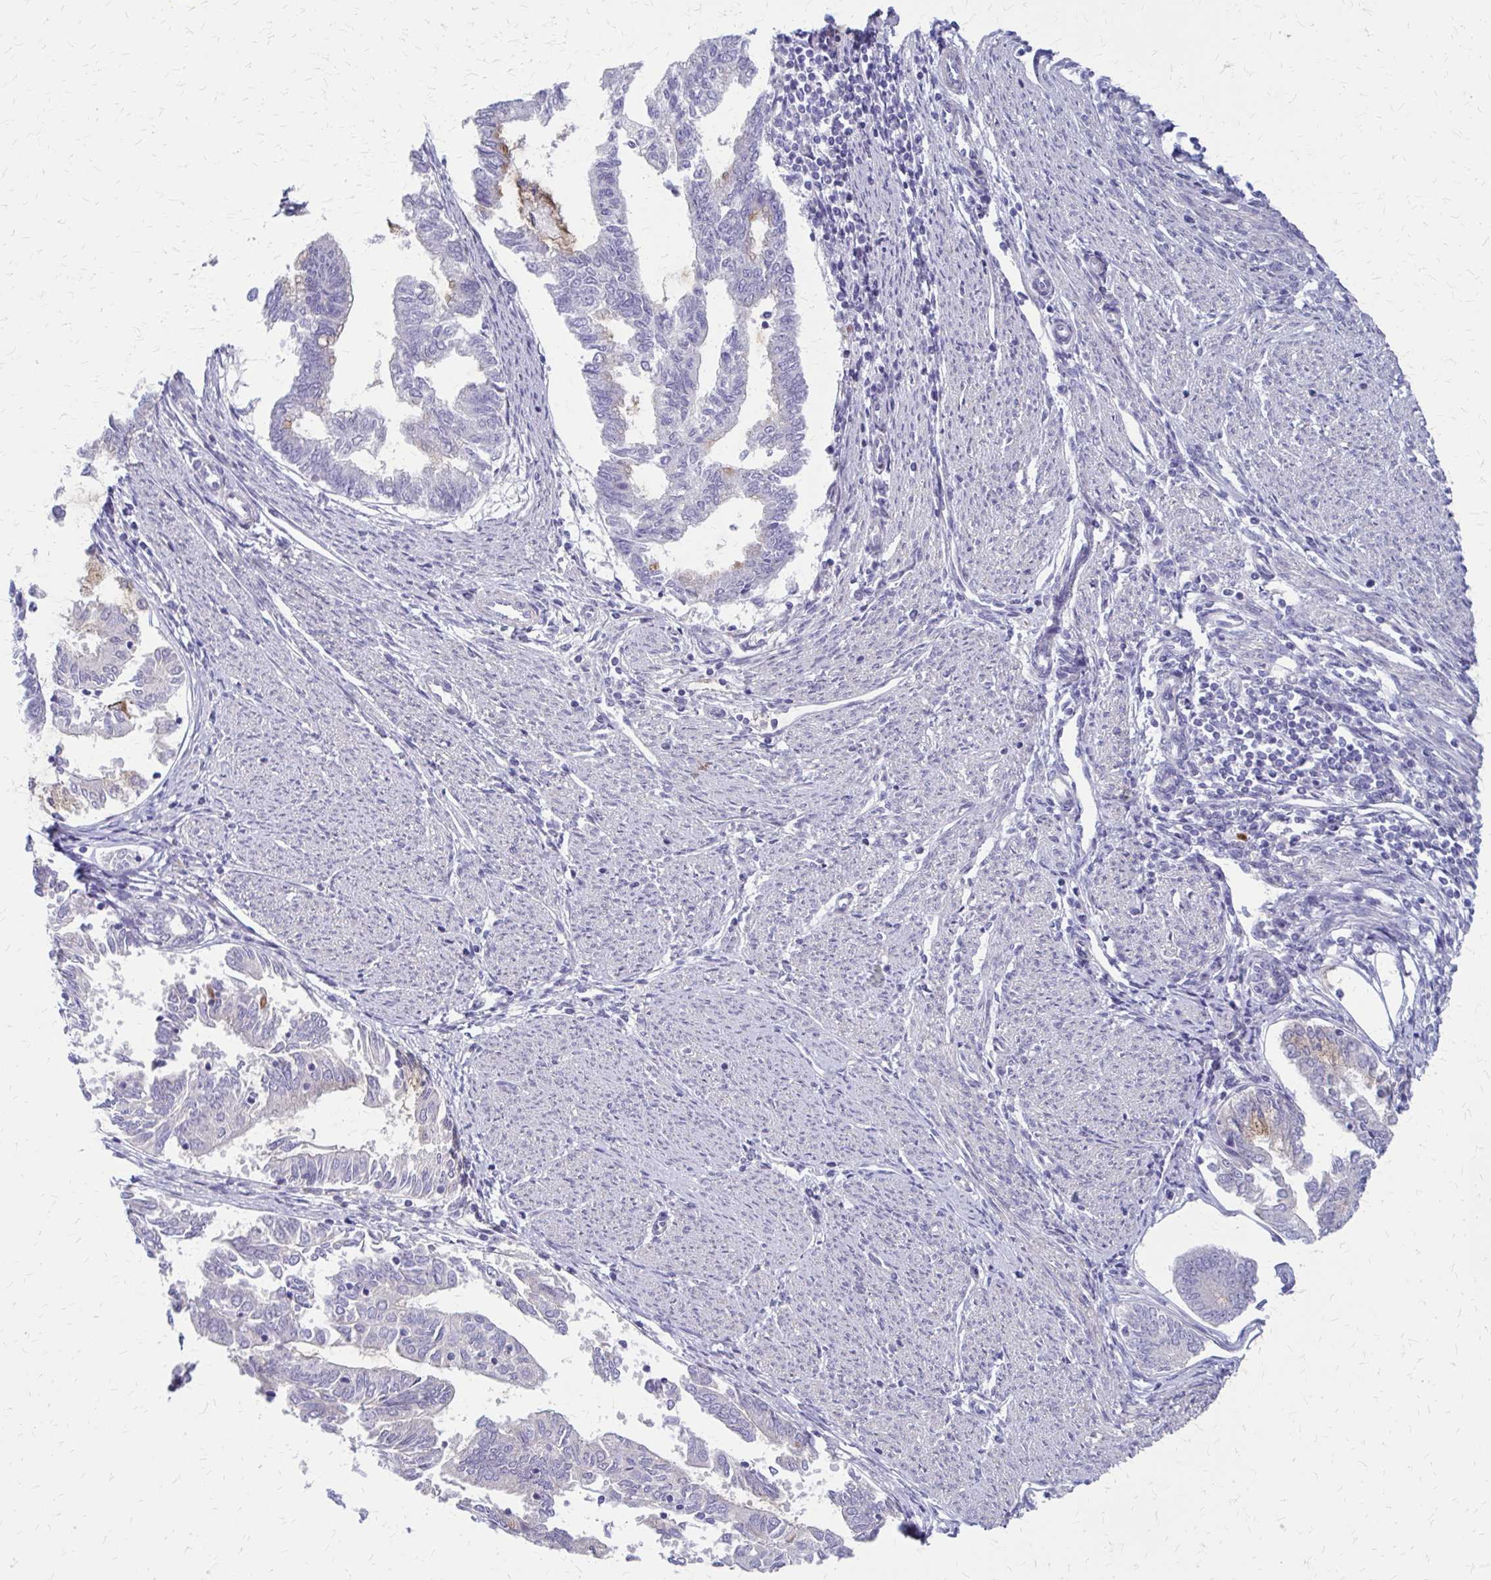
{"staining": {"intensity": "weak", "quantity": "25%-75%", "location": "cytoplasmic/membranous"}, "tissue": "endometrial cancer", "cell_type": "Tumor cells", "image_type": "cancer", "snomed": [{"axis": "morphology", "description": "Adenocarcinoma, NOS"}, {"axis": "topography", "description": "Endometrium"}], "caption": "Brown immunohistochemical staining in human adenocarcinoma (endometrial) displays weak cytoplasmic/membranous positivity in about 25%-75% of tumor cells.", "gene": "GLYATL2", "patient": {"sex": "female", "age": 79}}